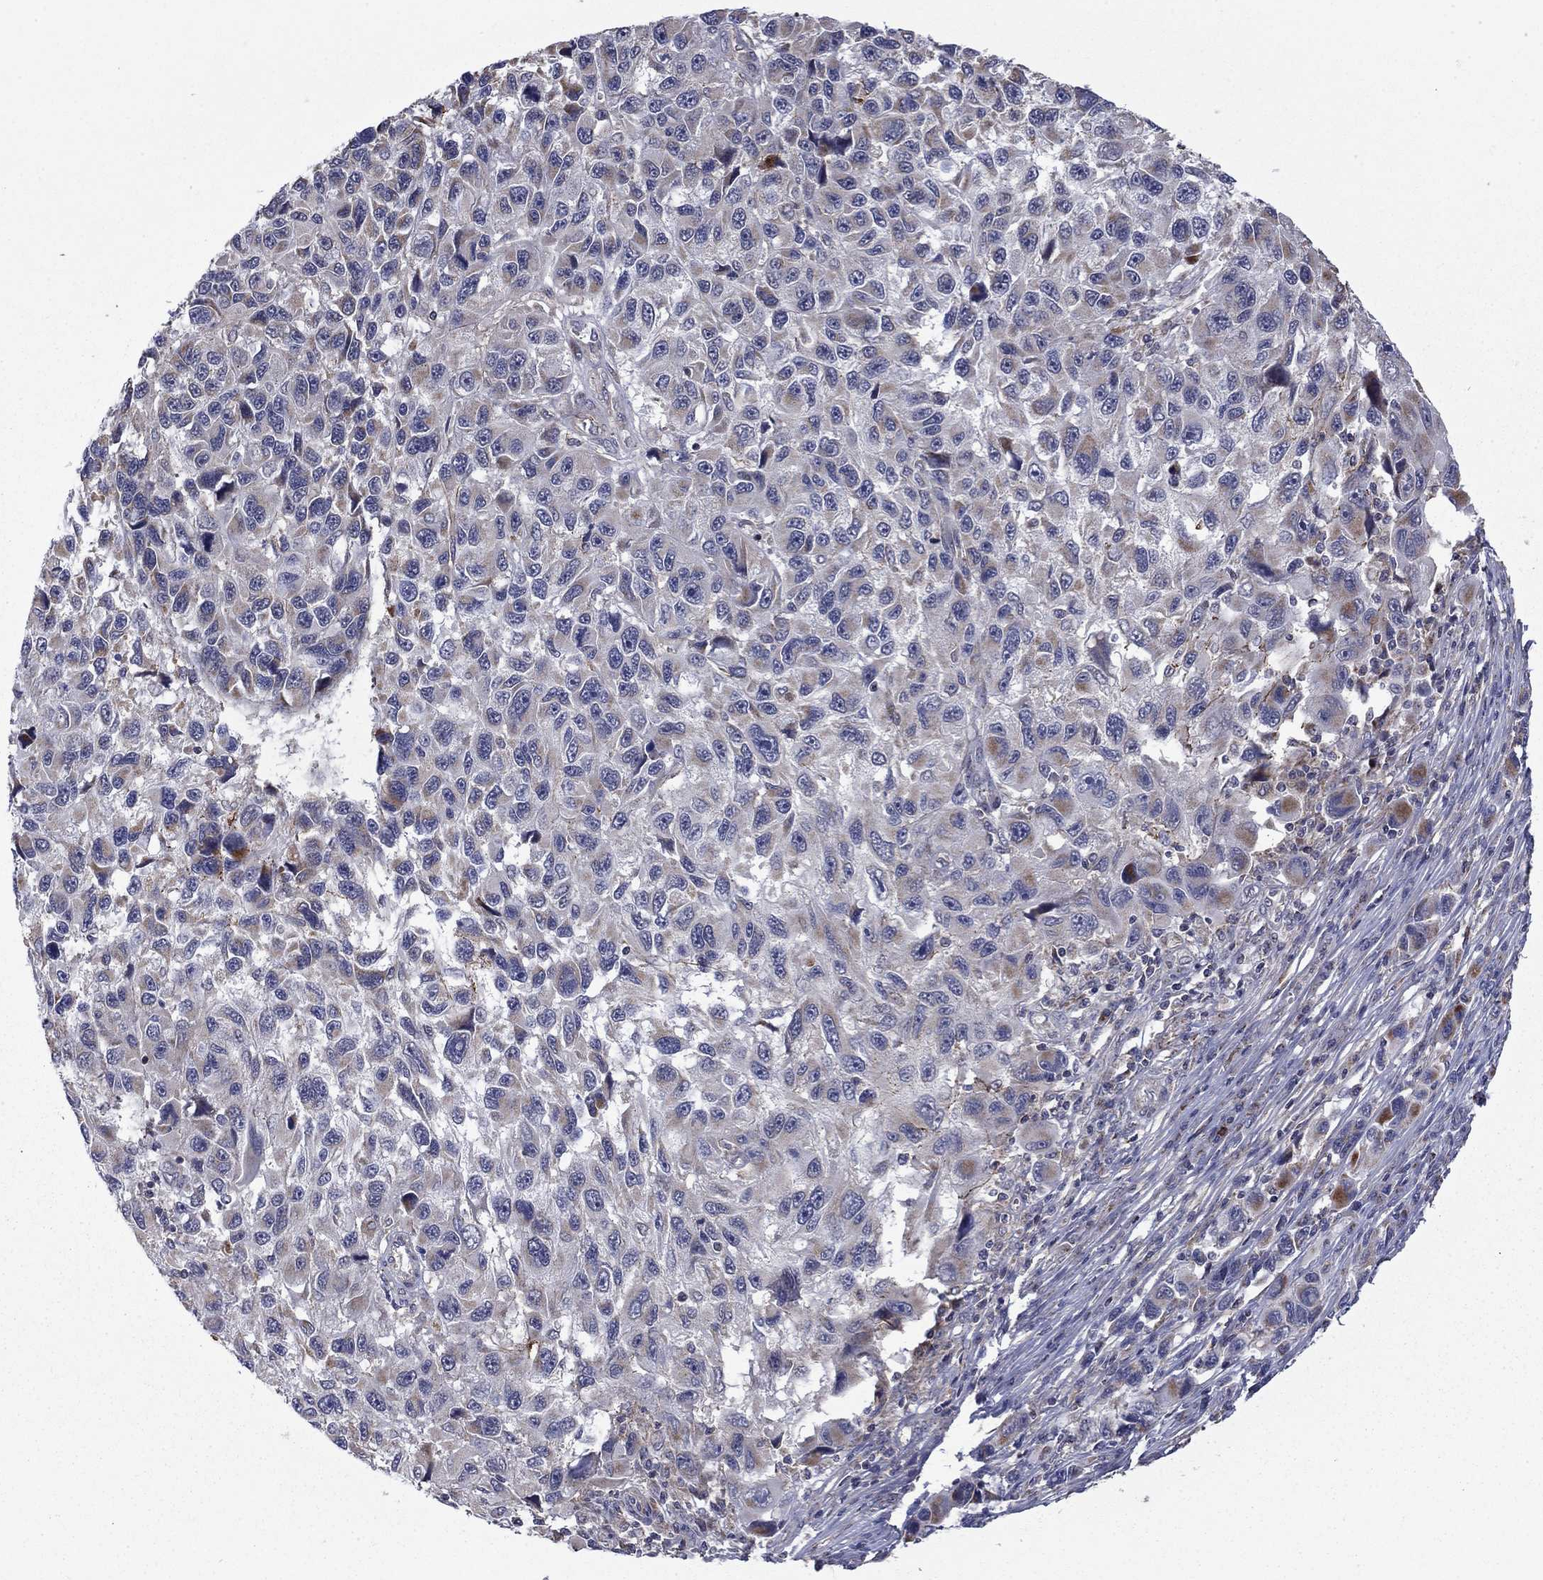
{"staining": {"intensity": "weak", "quantity": "<25%", "location": "cytoplasmic/membranous"}, "tissue": "melanoma", "cell_type": "Tumor cells", "image_type": "cancer", "snomed": [{"axis": "morphology", "description": "Malignant melanoma, NOS"}, {"axis": "topography", "description": "Skin"}], "caption": "Tumor cells show no significant protein staining in melanoma. (Stains: DAB (3,3'-diaminobenzidine) IHC with hematoxylin counter stain, Microscopy: brightfield microscopy at high magnification).", "gene": "DOP1B", "patient": {"sex": "male", "age": 53}}